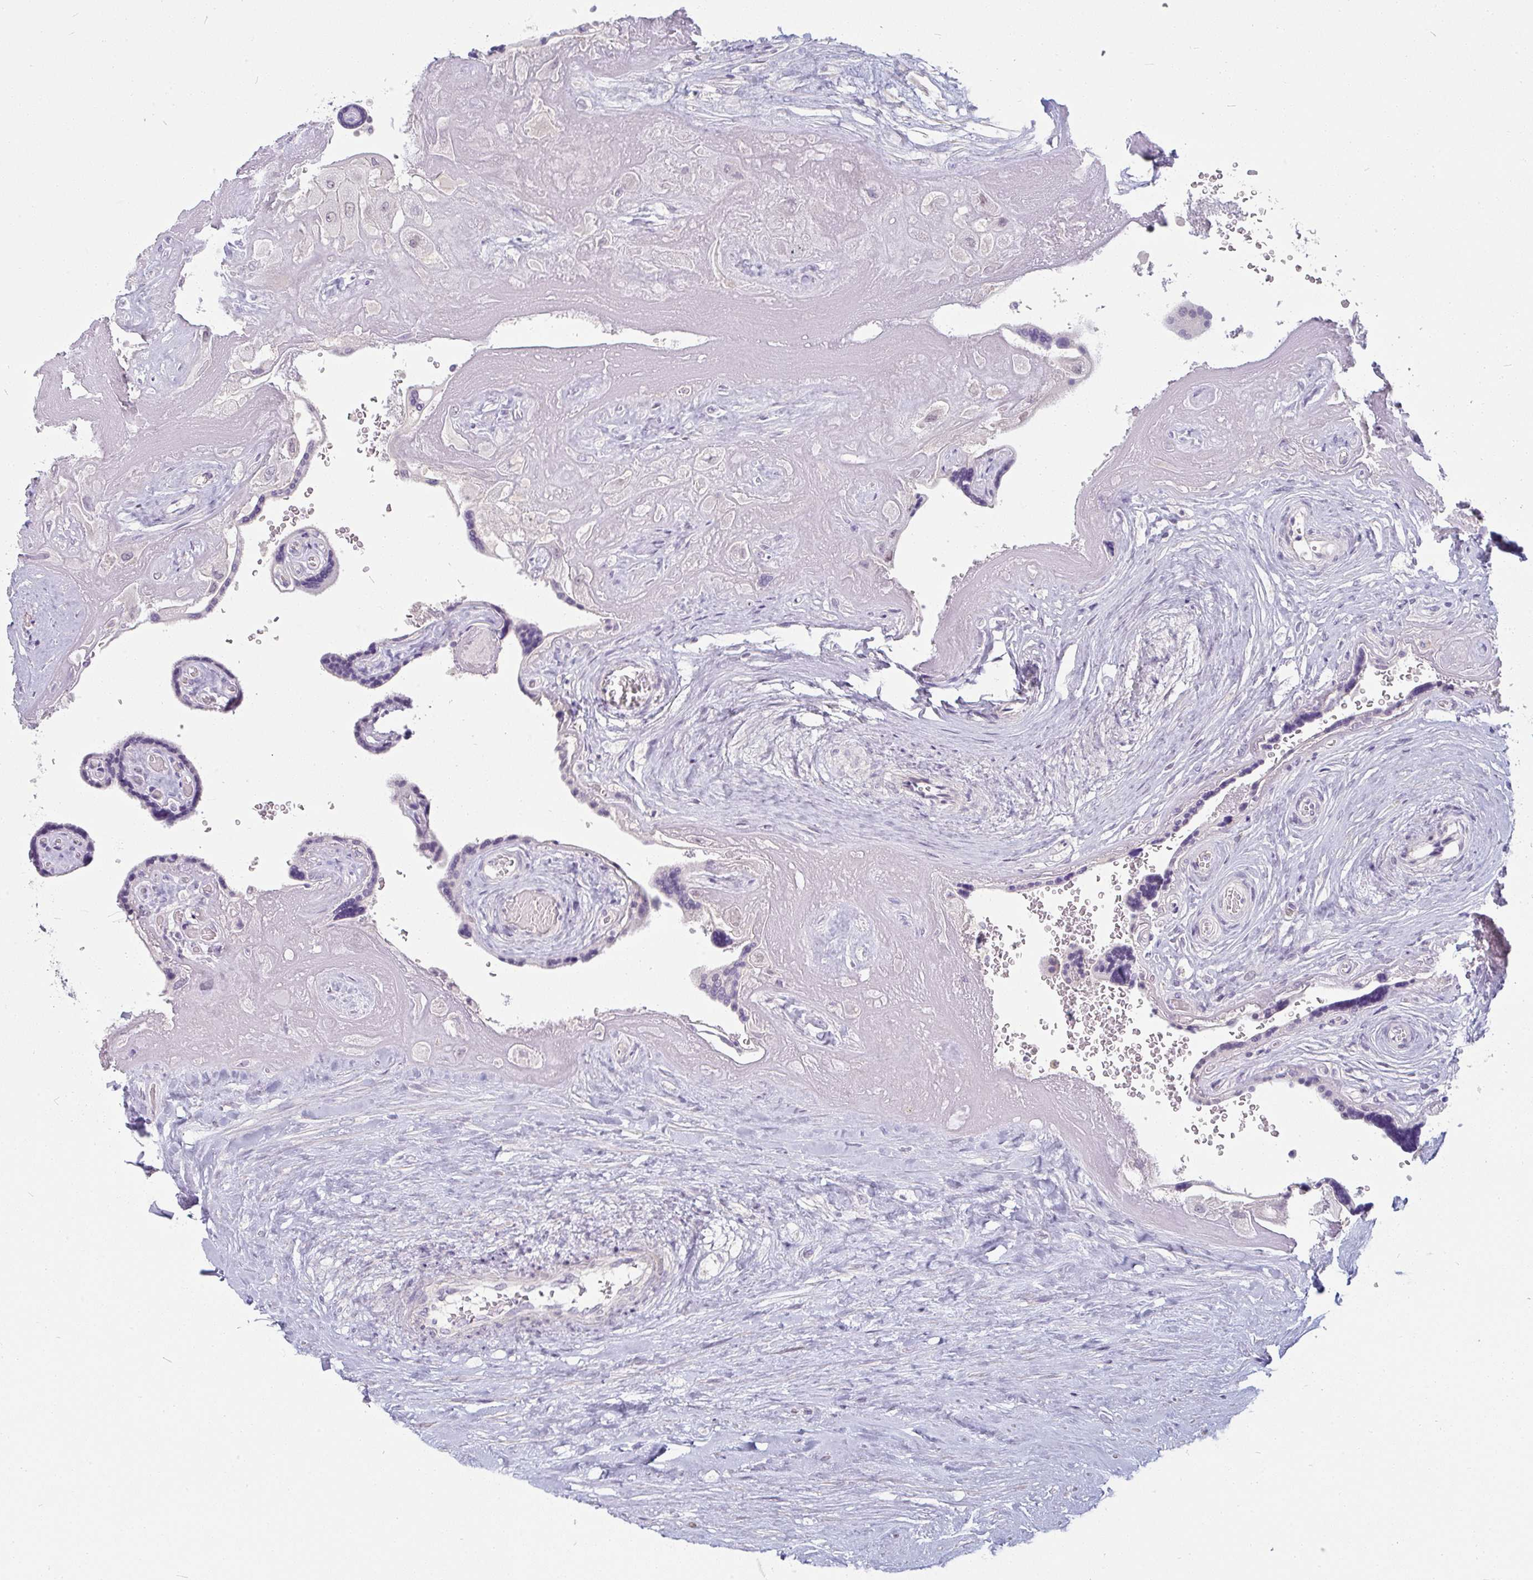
{"staining": {"intensity": "negative", "quantity": "none", "location": "none"}, "tissue": "placenta", "cell_type": "Decidual cells", "image_type": "normal", "snomed": [{"axis": "morphology", "description": "Normal tissue, NOS"}, {"axis": "topography", "description": "Placenta"}], "caption": "A micrograph of placenta stained for a protein demonstrates no brown staining in decidual cells. The staining was performed using DAB (3,3'-diaminobenzidine) to visualize the protein expression in brown, while the nuclei were stained in blue with hematoxylin (Magnification: 20x).", "gene": "PPFIA4", "patient": {"sex": "female", "age": 32}}